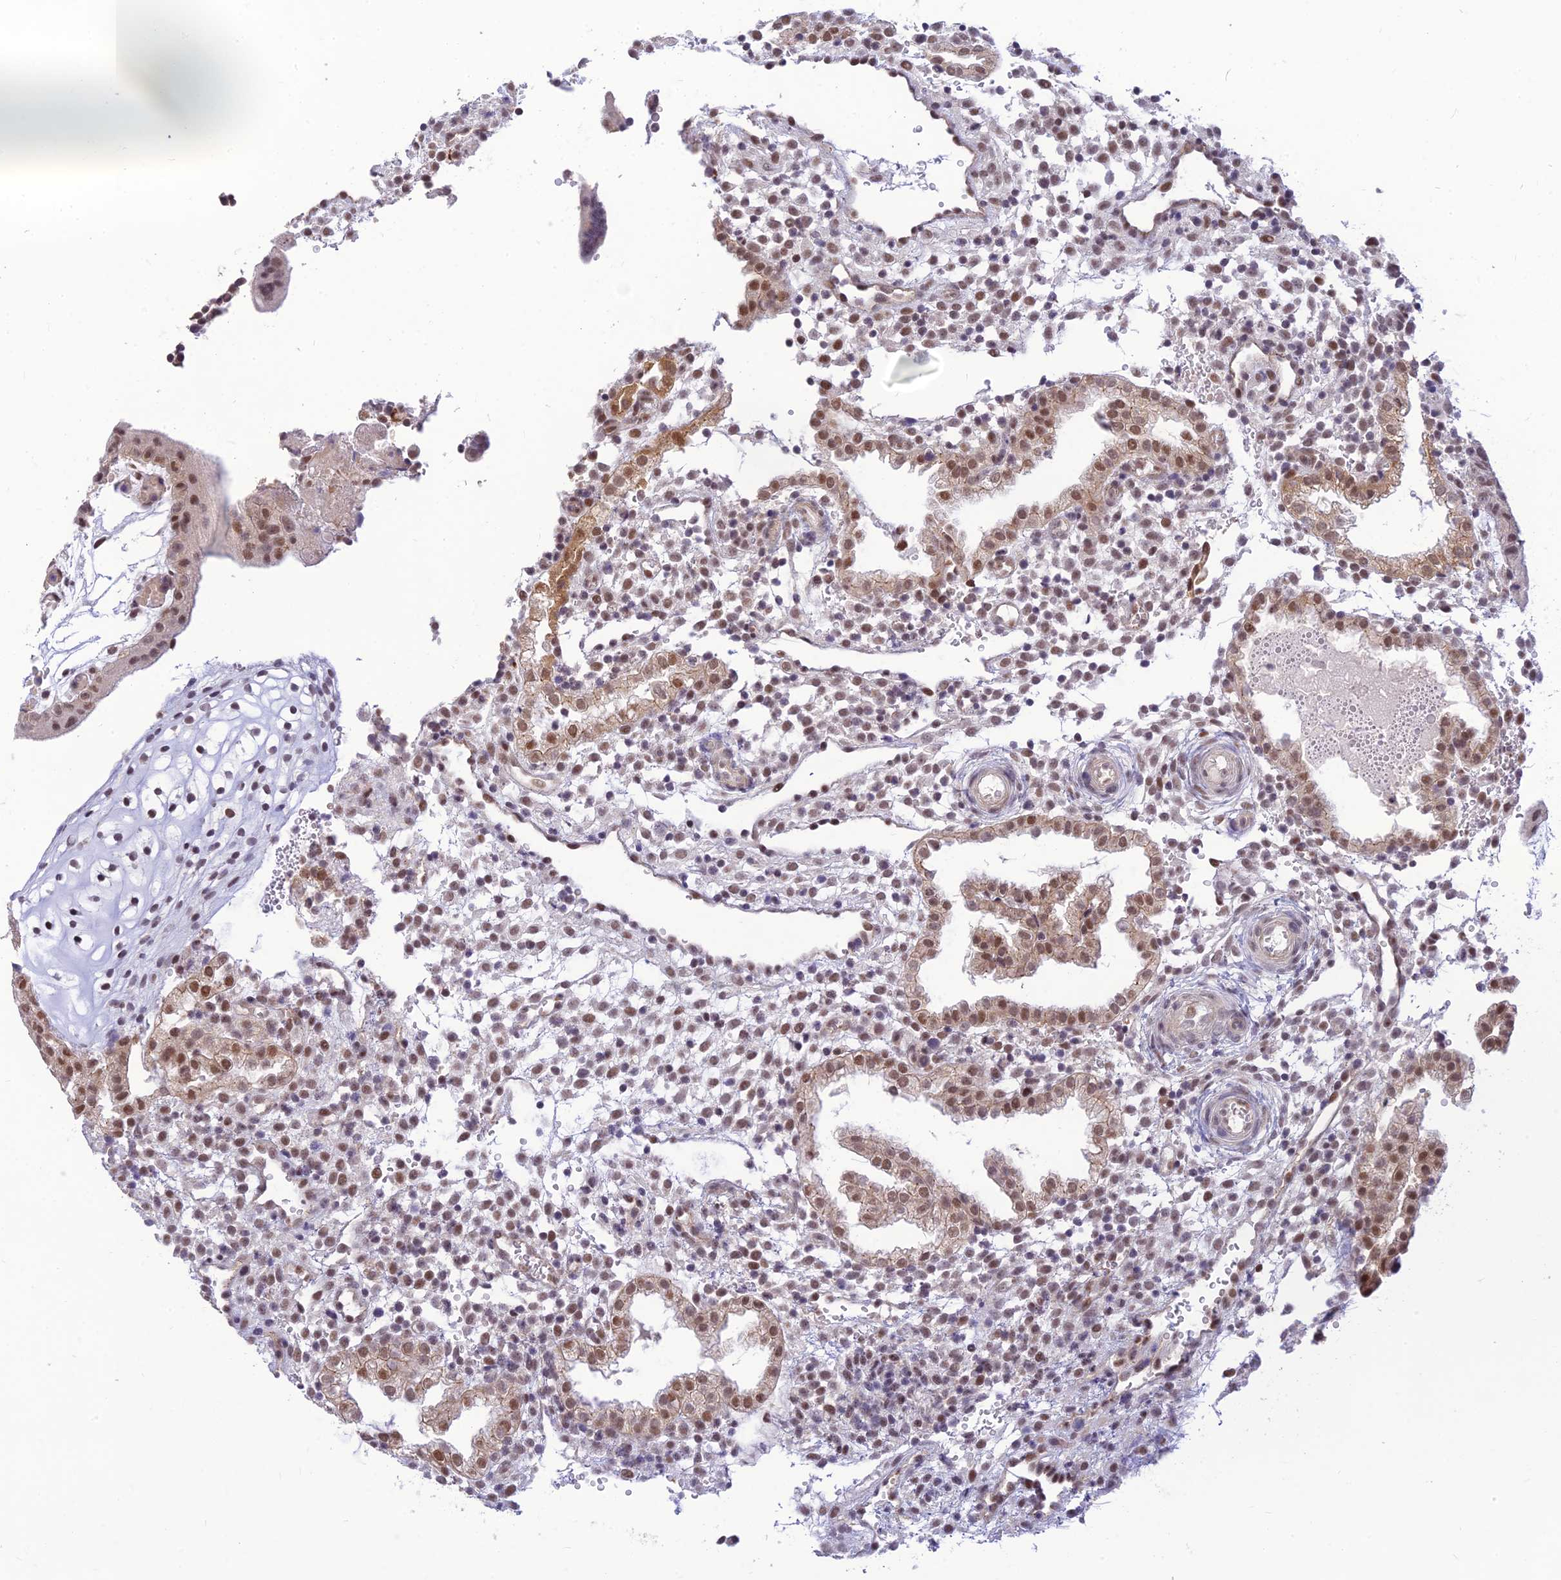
{"staining": {"intensity": "moderate", "quantity": ">75%", "location": "nuclear"}, "tissue": "placenta", "cell_type": "Decidual cells", "image_type": "normal", "snomed": [{"axis": "morphology", "description": "Normal tissue, NOS"}, {"axis": "topography", "description": "Placenta"}], "caption": "A medium amount of moderate nuclear positivity is present in approximately >75% of decidual cells in benign placenta.", "gene": "MICOS13", "patient": {"sex": "female", "age": 18}}